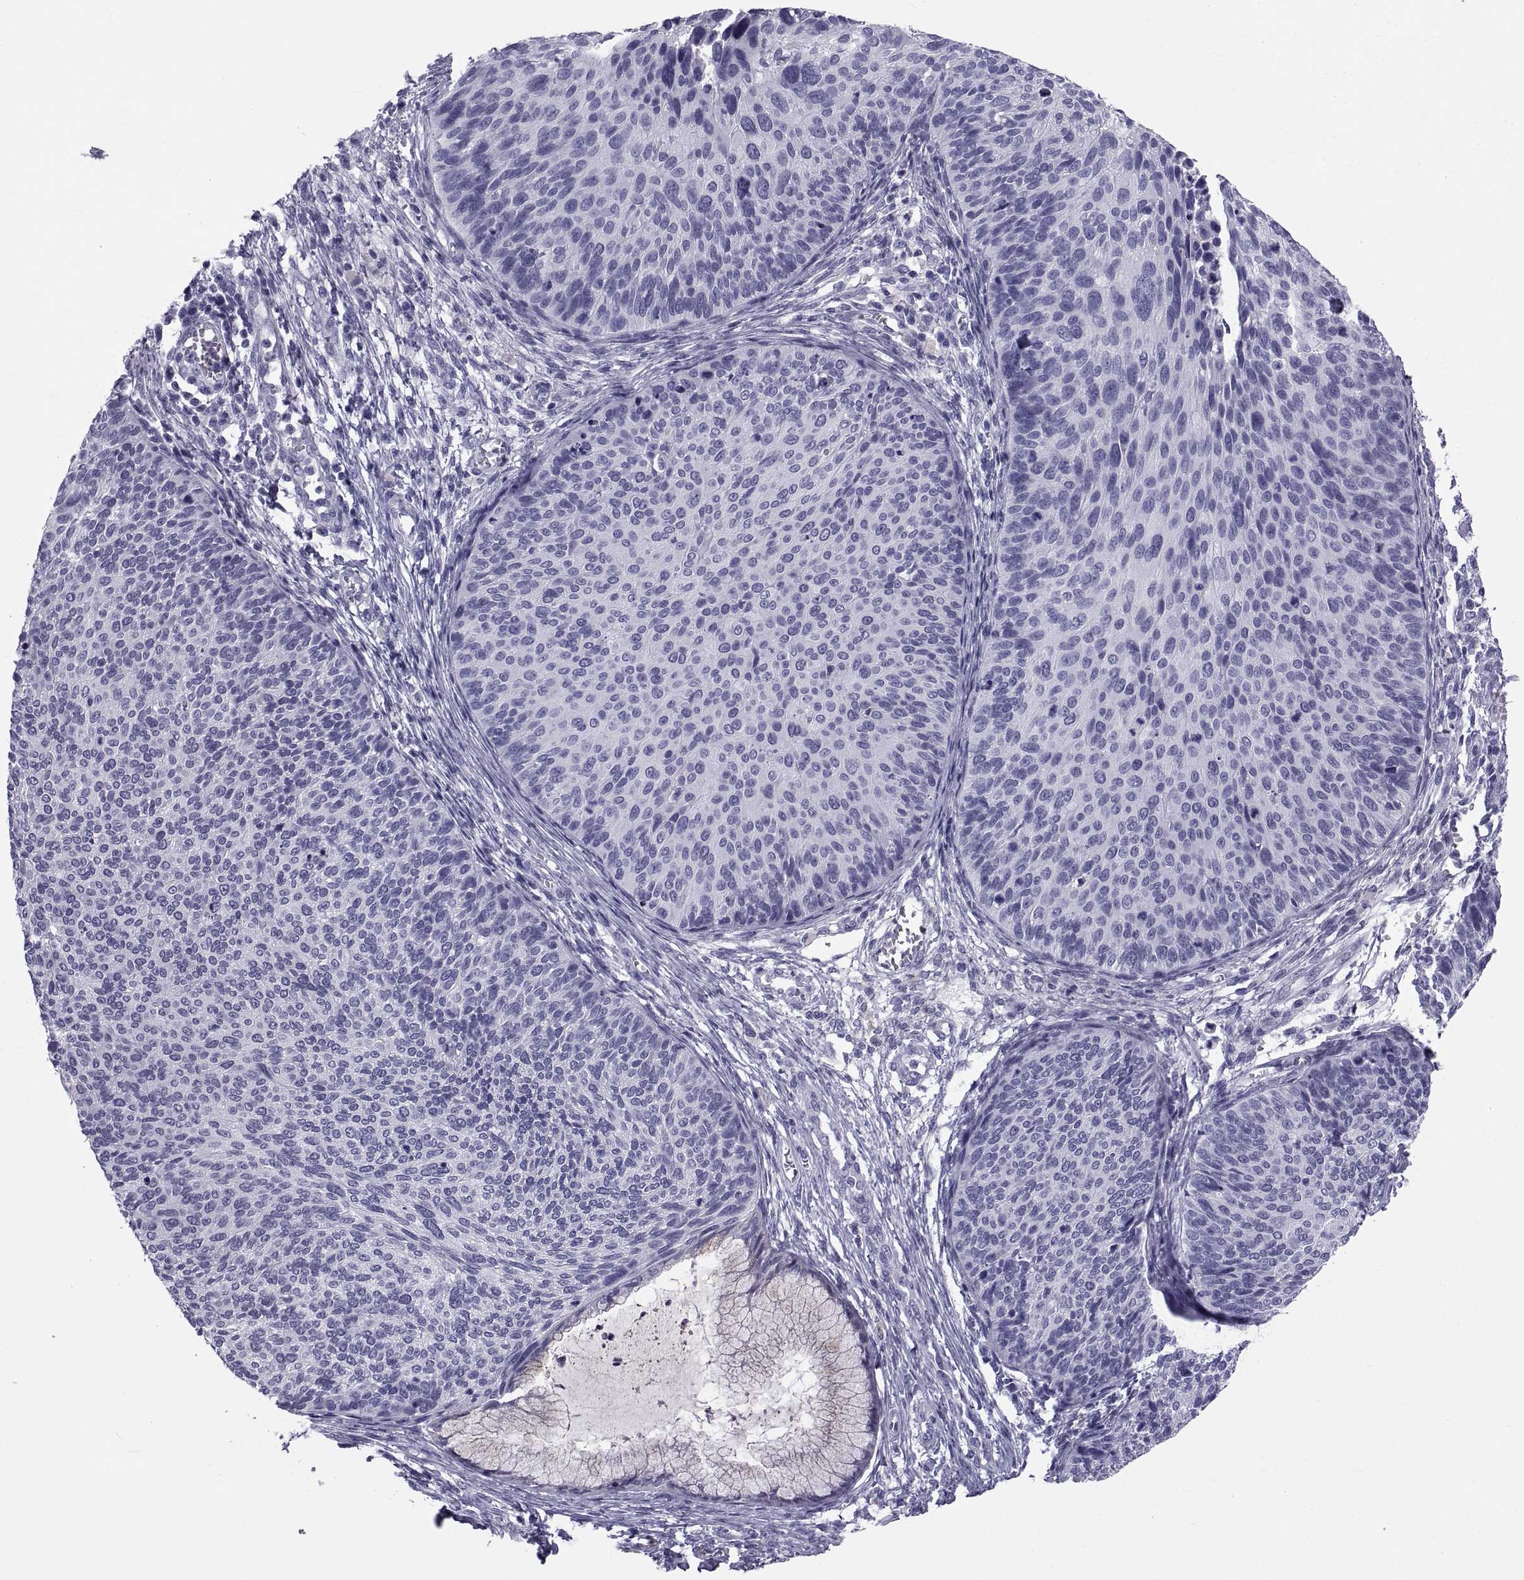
{"staining": {"intensity": "negative", "quantity": "none", "location": "none"}, "tissue": "cervical cancer", "cell_type": "Tumor cells", "image_type": "cancer", "snomed": [{"axis": "morphology", "description": "Squamous cell carcinoma, NOS"}, {"axis": "topography", "description": "Cervix"}], "caption": "IHC histopathology image of neoplastic tissue: cervical cancer (squamous cell carcinoma) stained with DAB reveals no significant protein positivity in tumor cells.", "gene": "NPTX2", "patient": {"sex": "female", "age": 36}}